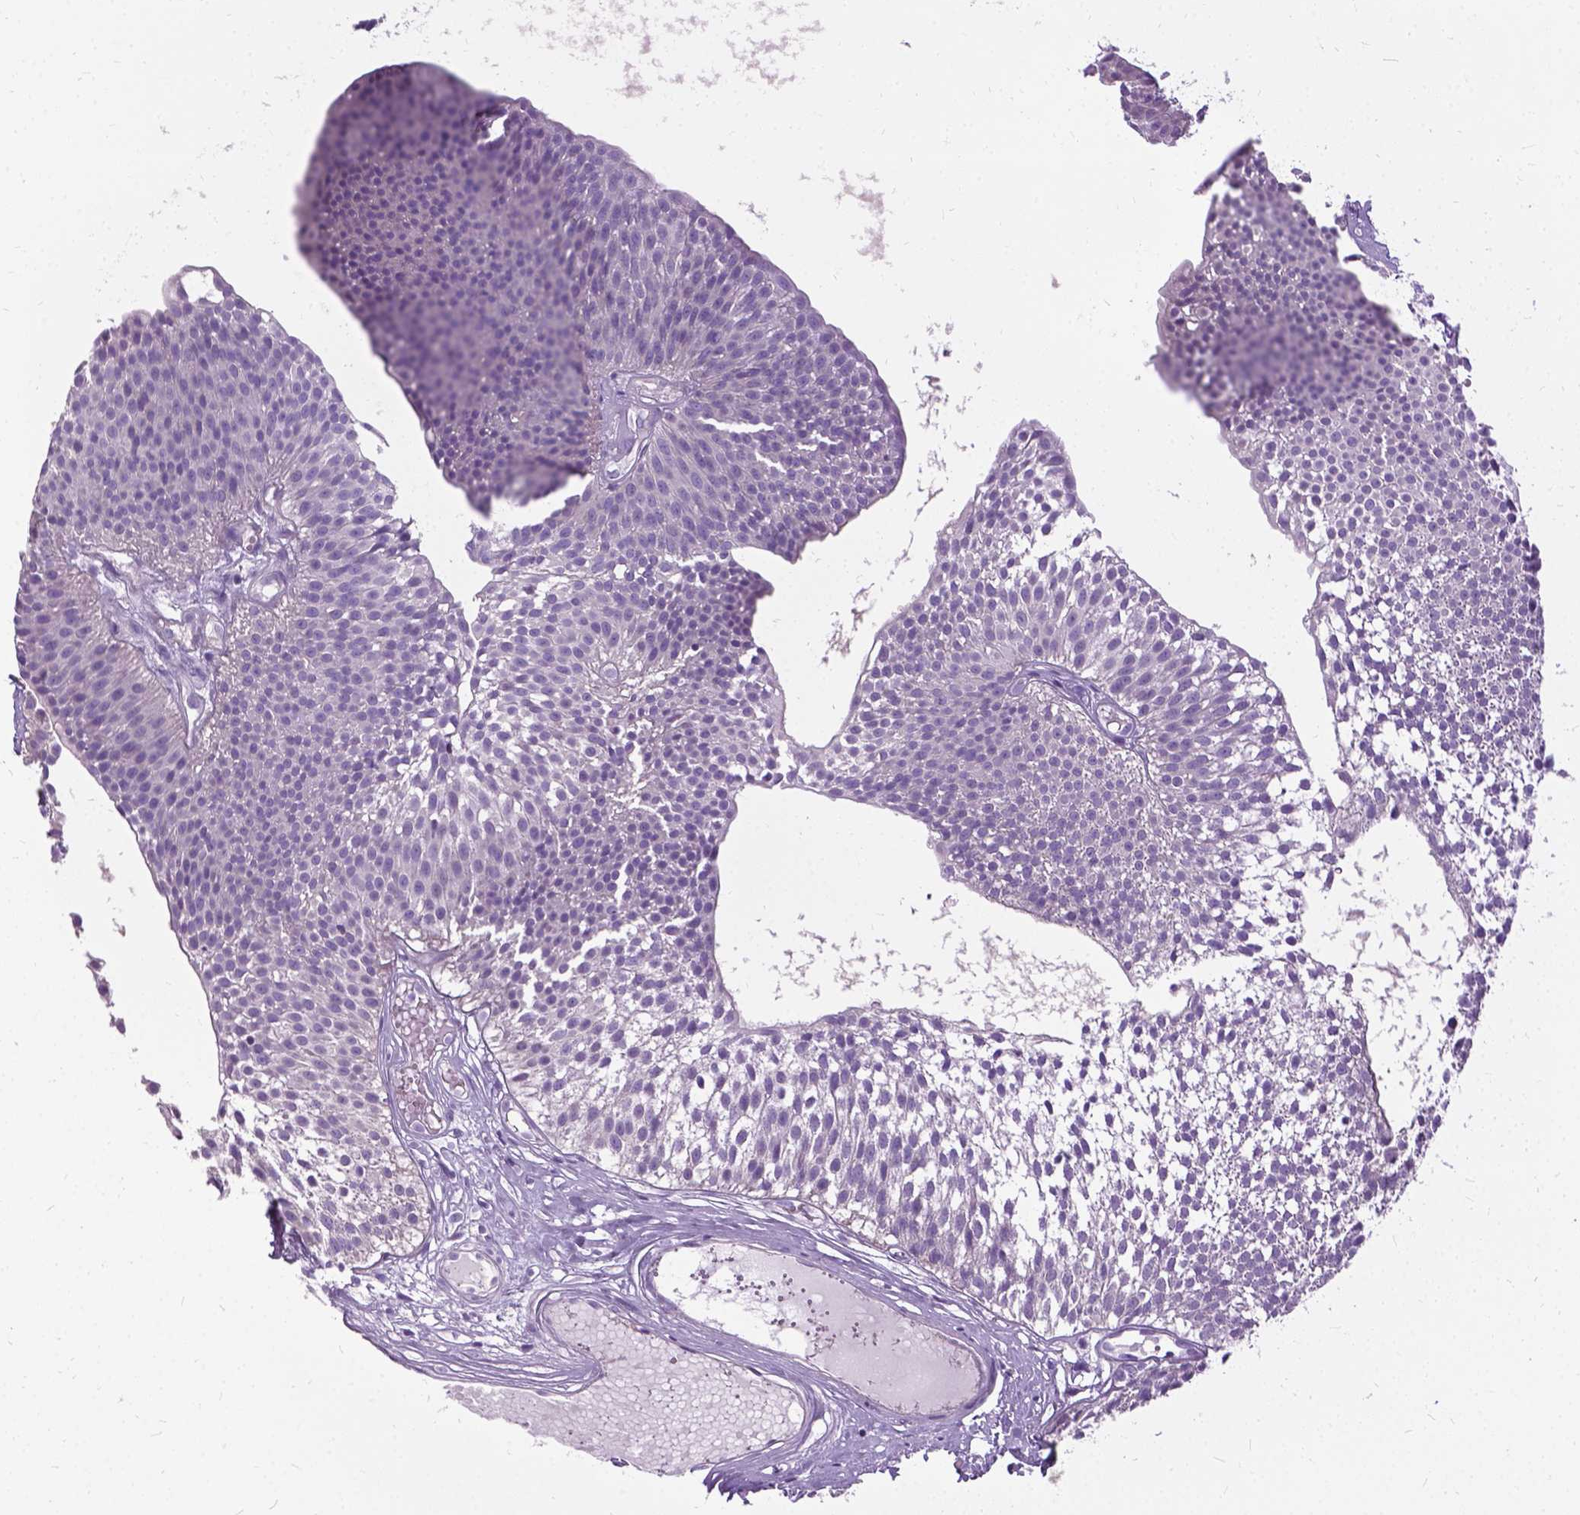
{"staining": {"intensity": "negative", "quantity": "none", "location": "none"}, "tissue": "urothelial cancer", "cell_type": "Tumor cells", "image_type": "cancer", "snomed": [{"axis": "morphology", "description": "Urothelial carcinoma, Low grade"}, {"axis": "topography", "description": "Urinary bladder"}], "caption": "Urothelial cancer was stained to show a protein in brown. There is no significant positivity in tumor cells.", "gene": "JAK3", "patient": {"sex": "male", "age": 63}}